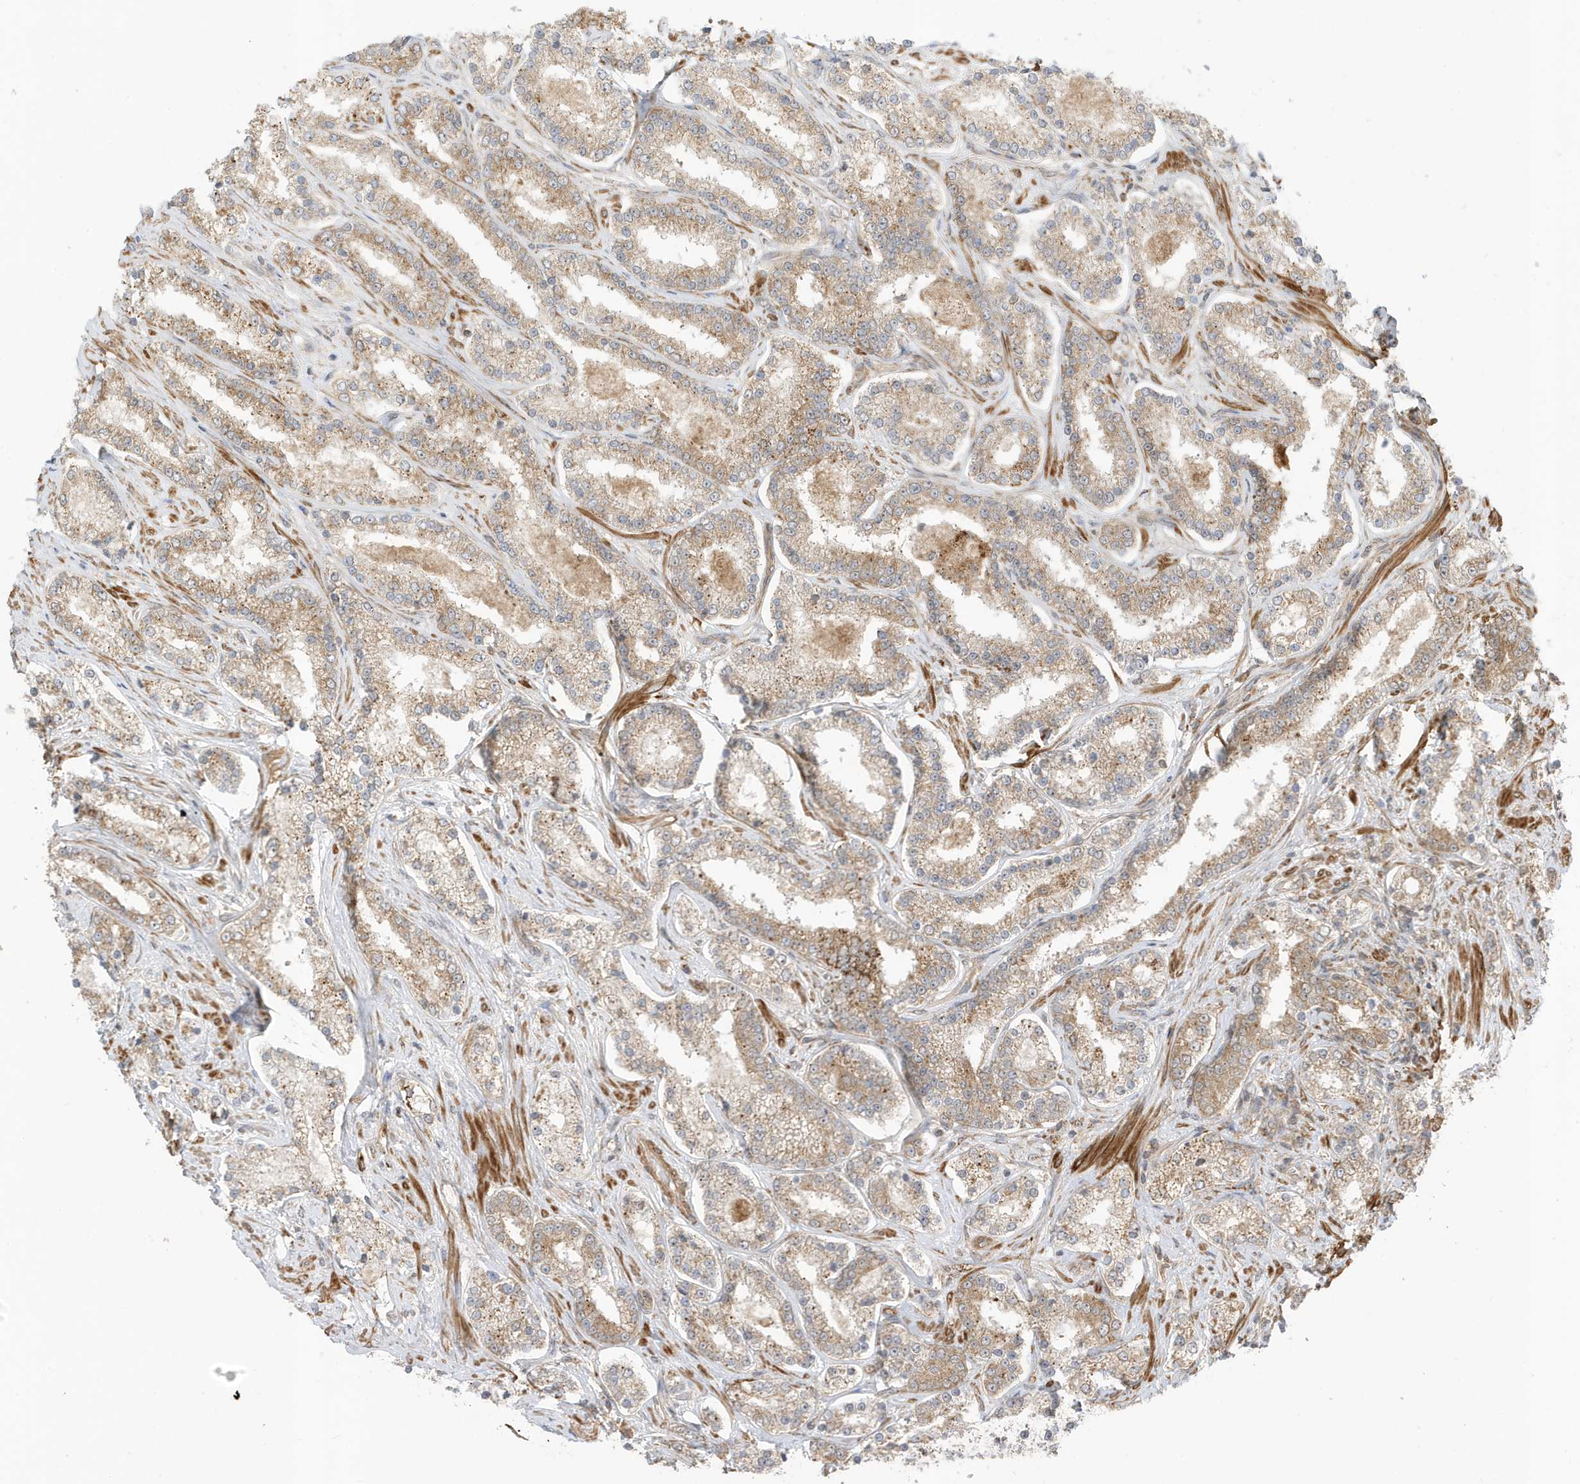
{"staining": {"intensity": "moderate", "quantity": ">75%", "location": "cytoplasmic/membranous"}, "tissue": "prostate cancer", "cell_type": "Tumor cells", "image_type": "cancer", "snomed": [{"axis": "morphology", "description": "Normal tissue, NOS"}, {"axis": "morphology", "description": "Adenocarcinoma, High grade"}, {"axis": "topography", "description": "Prostate"}], "caption": "Protein staining of prostate cancer tissue shows moderate cytoplasmic/membranous positivity in approximately >75% of tumor cells. (Brightfield microscopy of DAB IHC at high magnification).", "gene": "DHX36", "patient": {"sex": "male", "age": 83}}